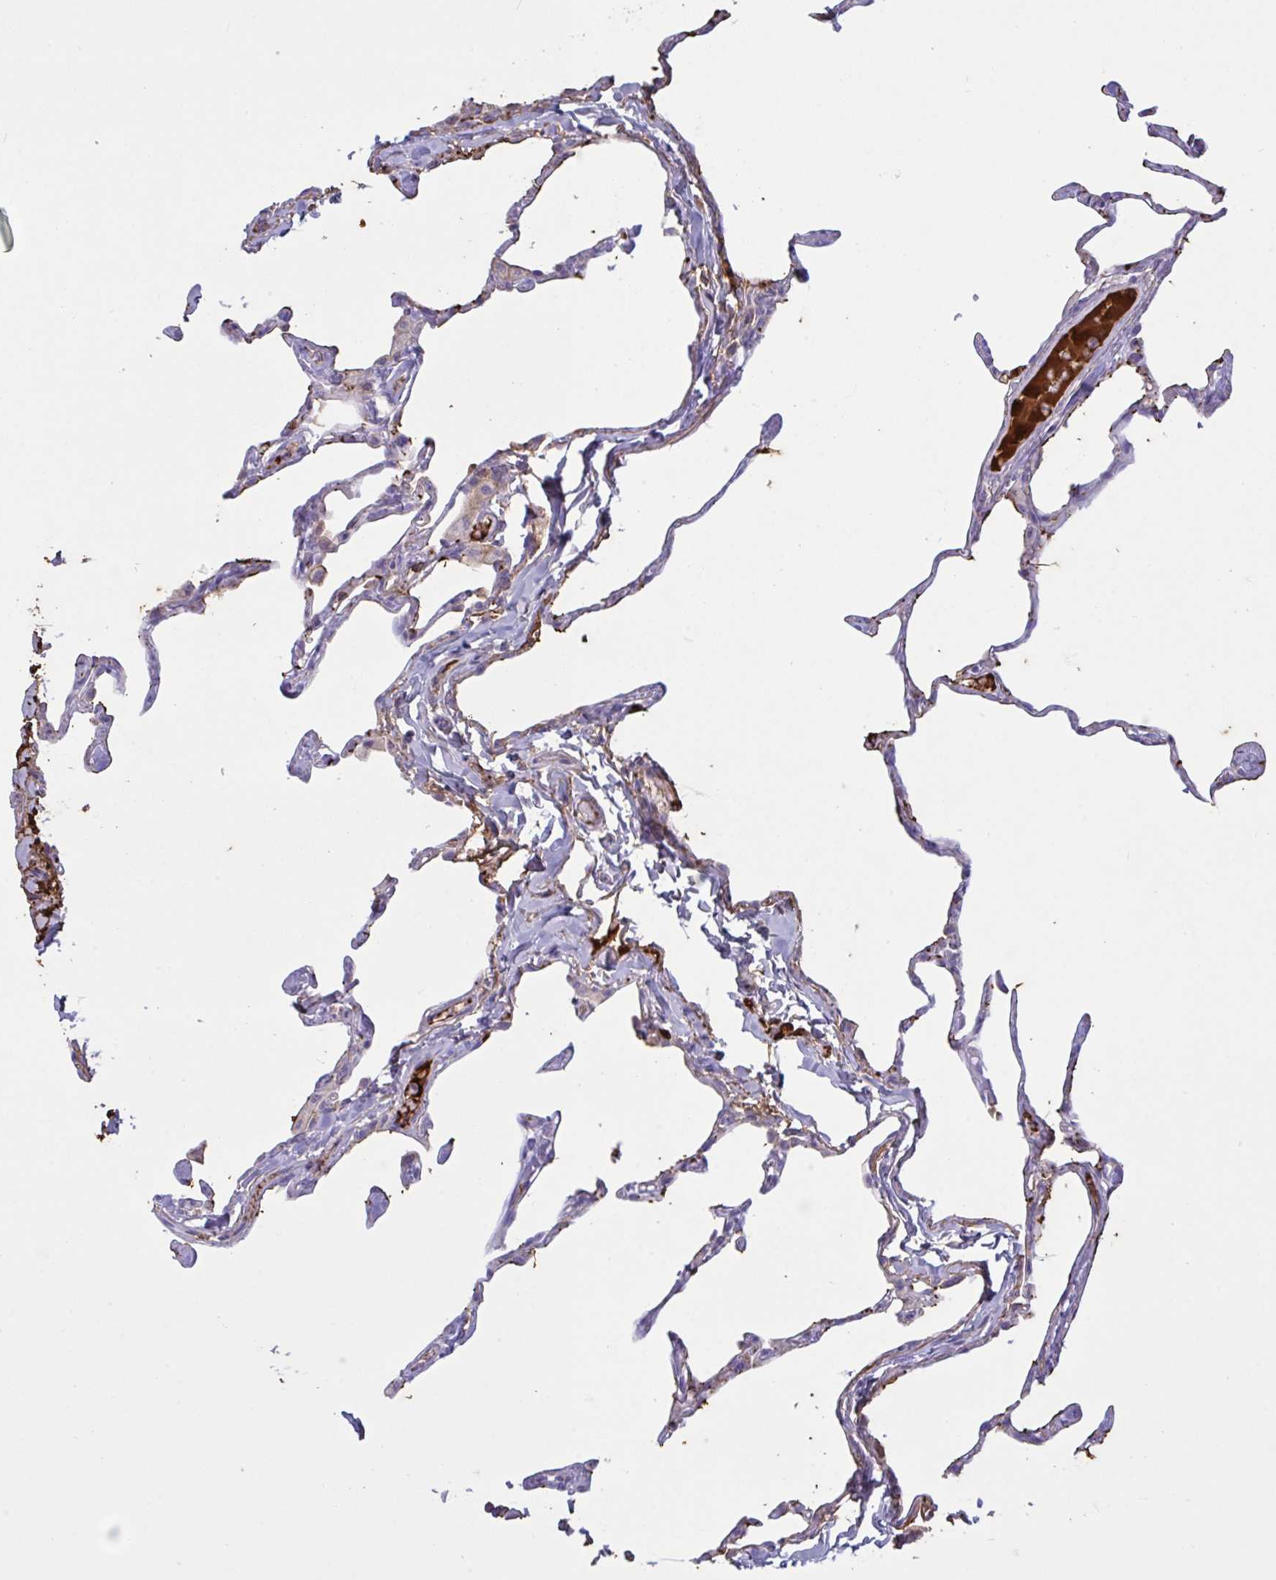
{"staining": {"intensity": "moderate", "quantity": "<25%", "location": "cytoplasmic/membranous"}, "tissue": "lung", "cell_type": "Alveolar cells", "image_type": "normal", "snomed": [{"axis": "morphology", "description": "Normal tissue, NOS"}, {"axis": "topography", "description": "Lung"}], "caption": "Moderate cytoplasmic/membranous staining is appreciated in about <25% of alveolar cells in unremarkable lung. The staining was performed using DAB (3,3'-diaminobenzidine), with brown indicating positive protein expression. Nuclei are stained blue with hematoxylin.", "gene": "IL1R1", "patient": {"sex": "male", "age": 65}}